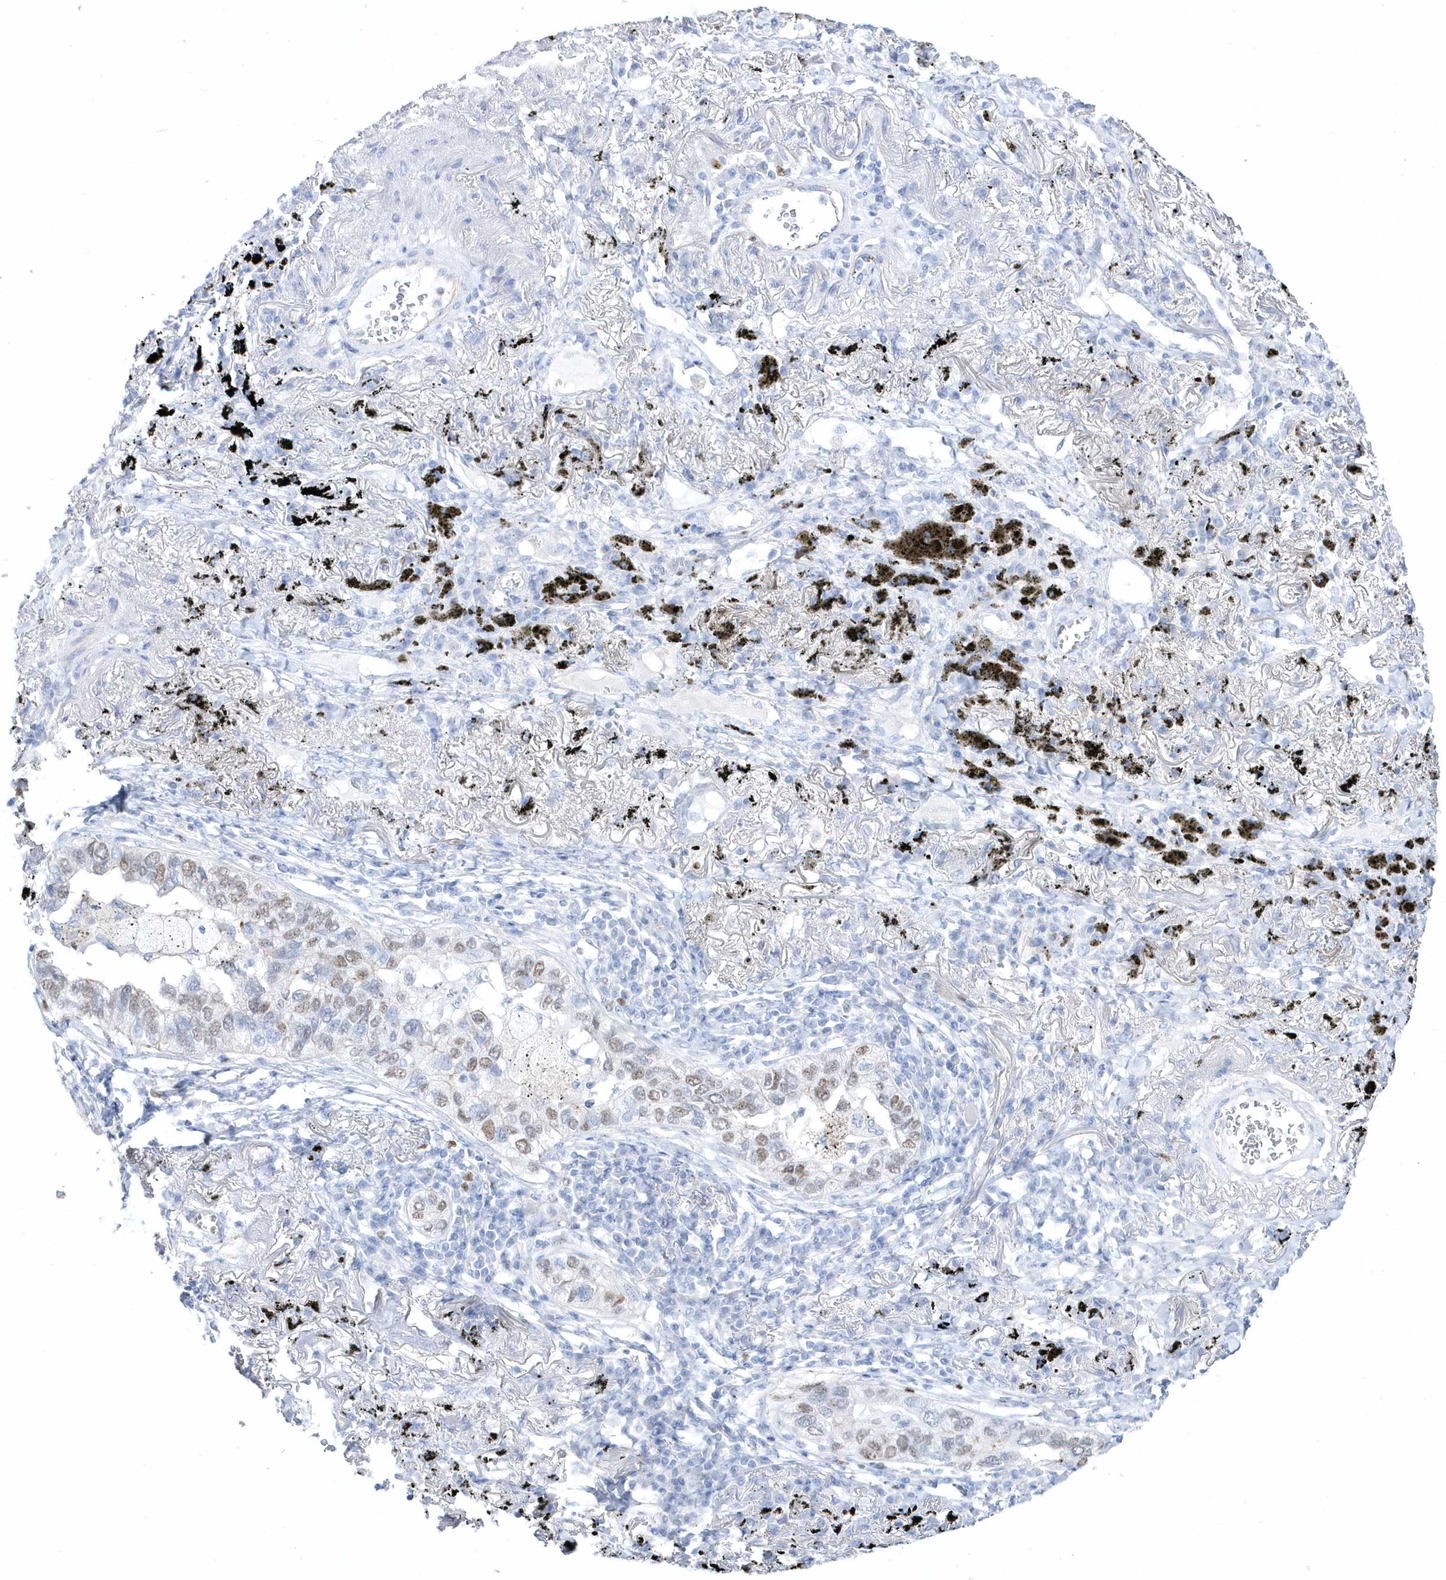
{"staining": {"intensity": "moderate", "quantity": "25%-75%", "location": "nuclear"}, "tissue": "lung cancer", "cell_type": "Tumor cells", "image_type": "cancer", "snomed": [{"axis": "morphology", "description": "Adenocarcinoma, NOS"}, {"axis": "topography", "description": "Lung"}], "caption": "Lung adenocarcinoma stained for a protein displays moderate nuclear positivity in tumor cells.", "gene": "TMCO6", "patient": {"sex": "male", "age": 65}}